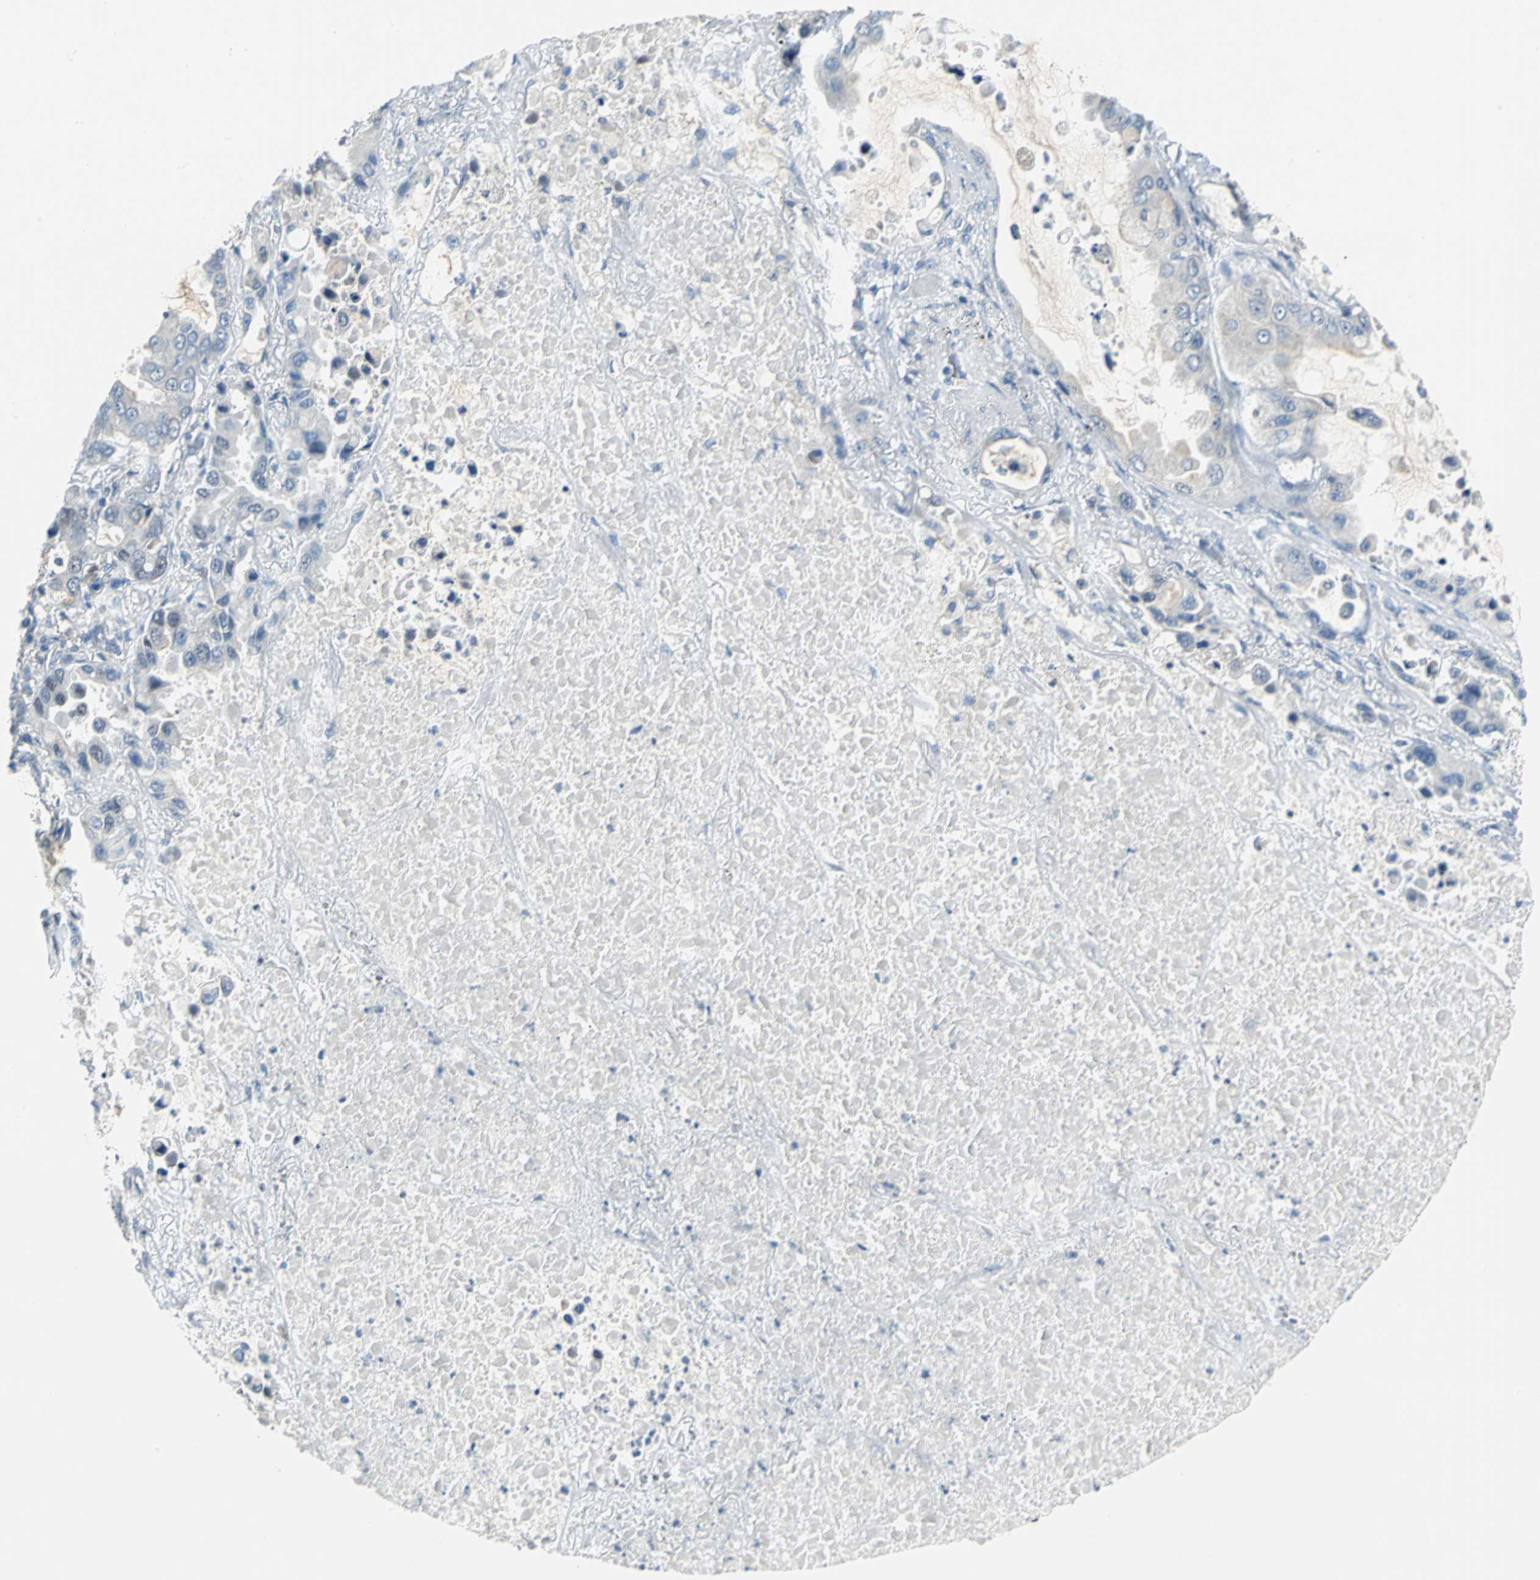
{"staining": {"intensity": "weak", "quantity": "<25%", "location": "cytoplasmic/membranous"}, "tissue": "lung cancer", "cell_type": "Tumor cells", "image_type": "cancer", "snomed": [{"axis": "morphology", "description": "Adenocarcinoma, NOS"}, {"axis": "topography", "description": "Lung"}], "caption": "Human lung adenocarcinoma stained for a protein using immunohistochemistry (IHC) reveals no expression in tumor cells.", "gene": "MCM4", "patient": {"sex": "male", "age": 64}}